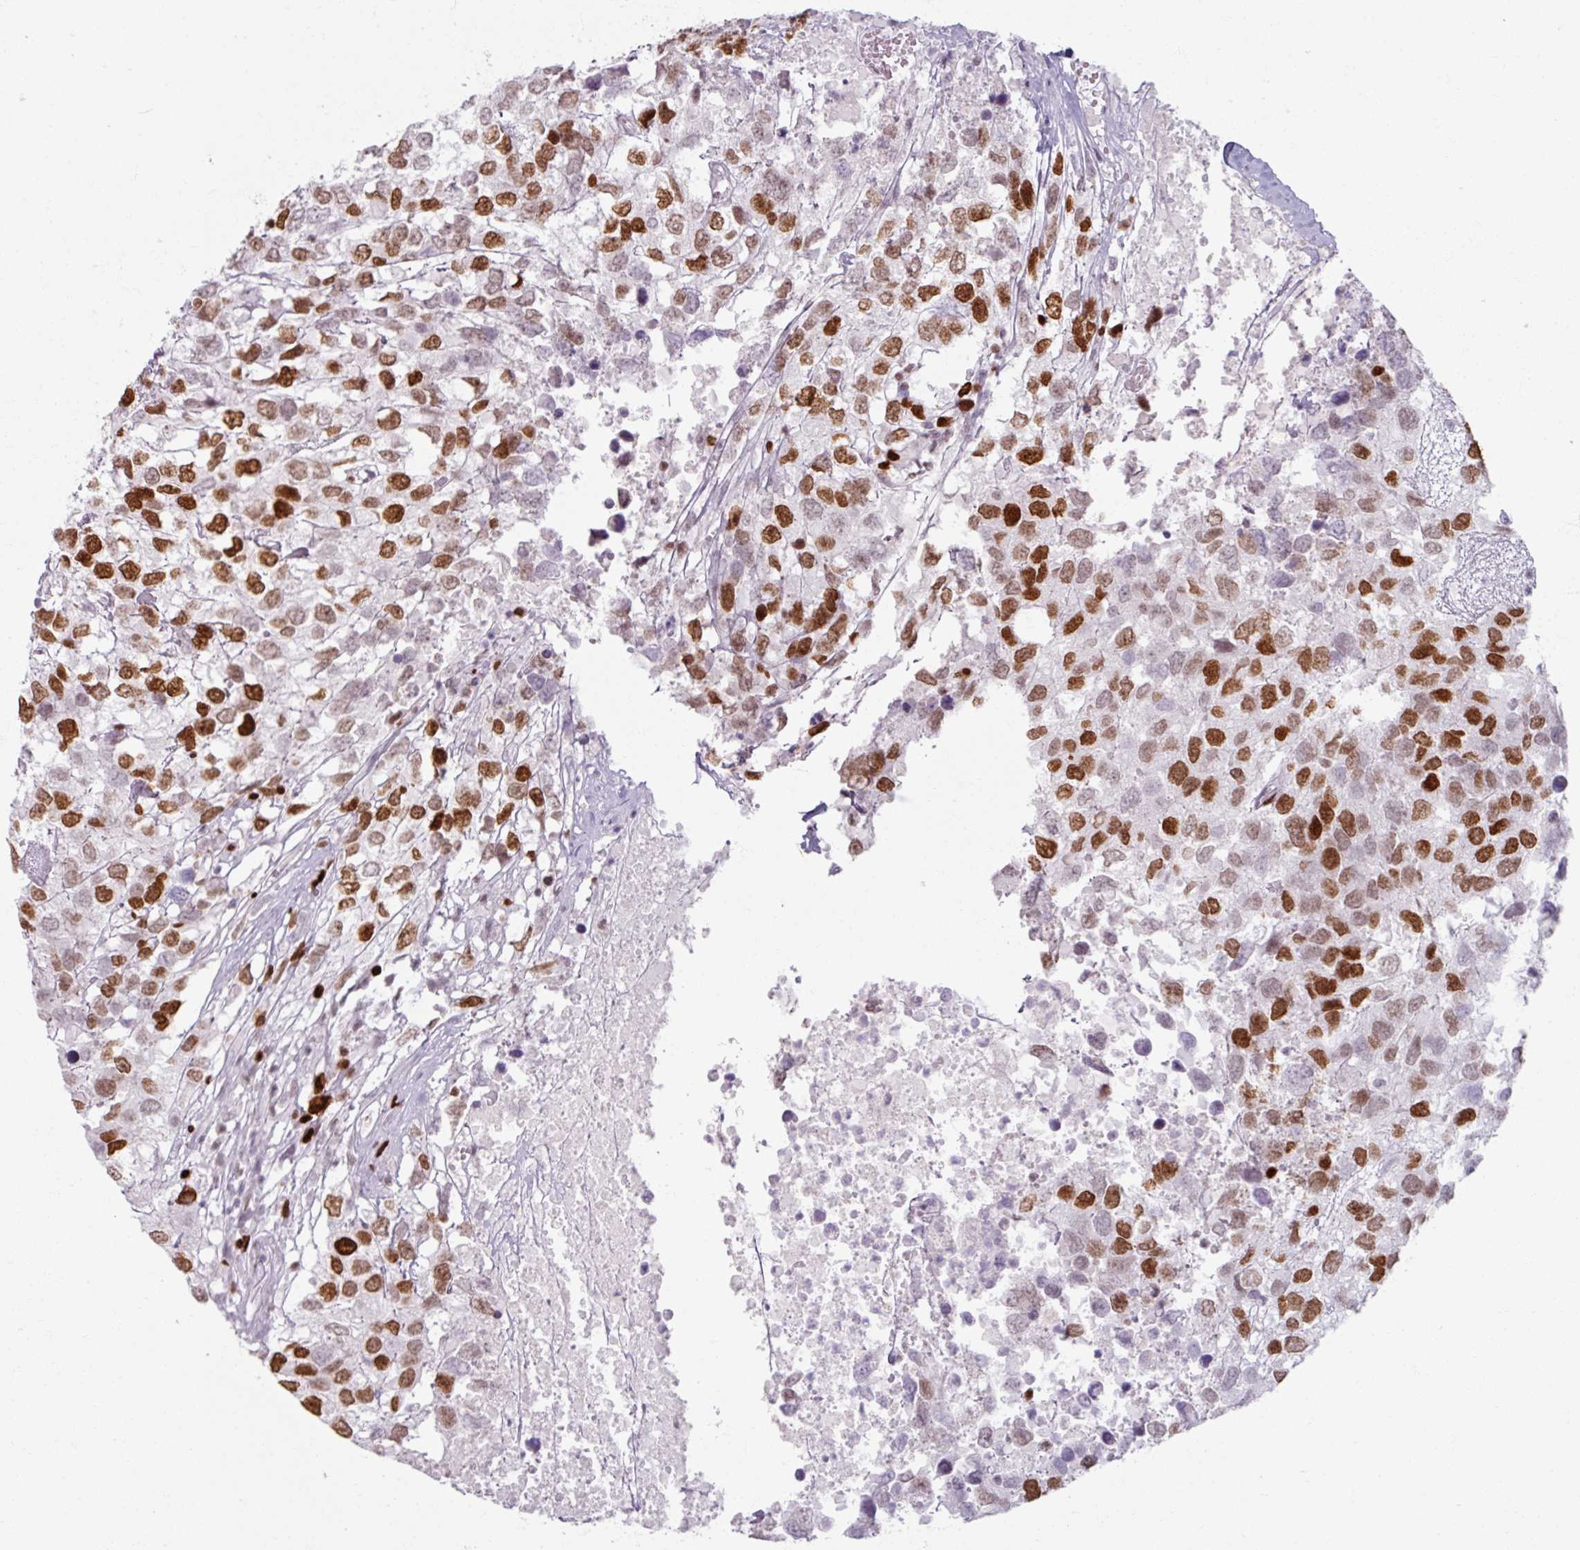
{"staining": {"intensity": "strong", "quantity": "25%-75%", "location": "nuclear"}, "tissue": "testis cancer", "cell_type": "Tumor cells", "image_type": "cancer", "snomed": [{"axis": "morphology", "description": "Carcinoma, Embryonal, NOS"}, {"axis": "topography", "description": "Testis"}], "caption": "This image demonstrates immunohistochemistry staining of human embryonal carcinoma (testis), with high strong nuclear expression in about 25%-75% of tumor cells.", "gene": "ATAD2", "patient": {"sex": "male", "age": 83}}